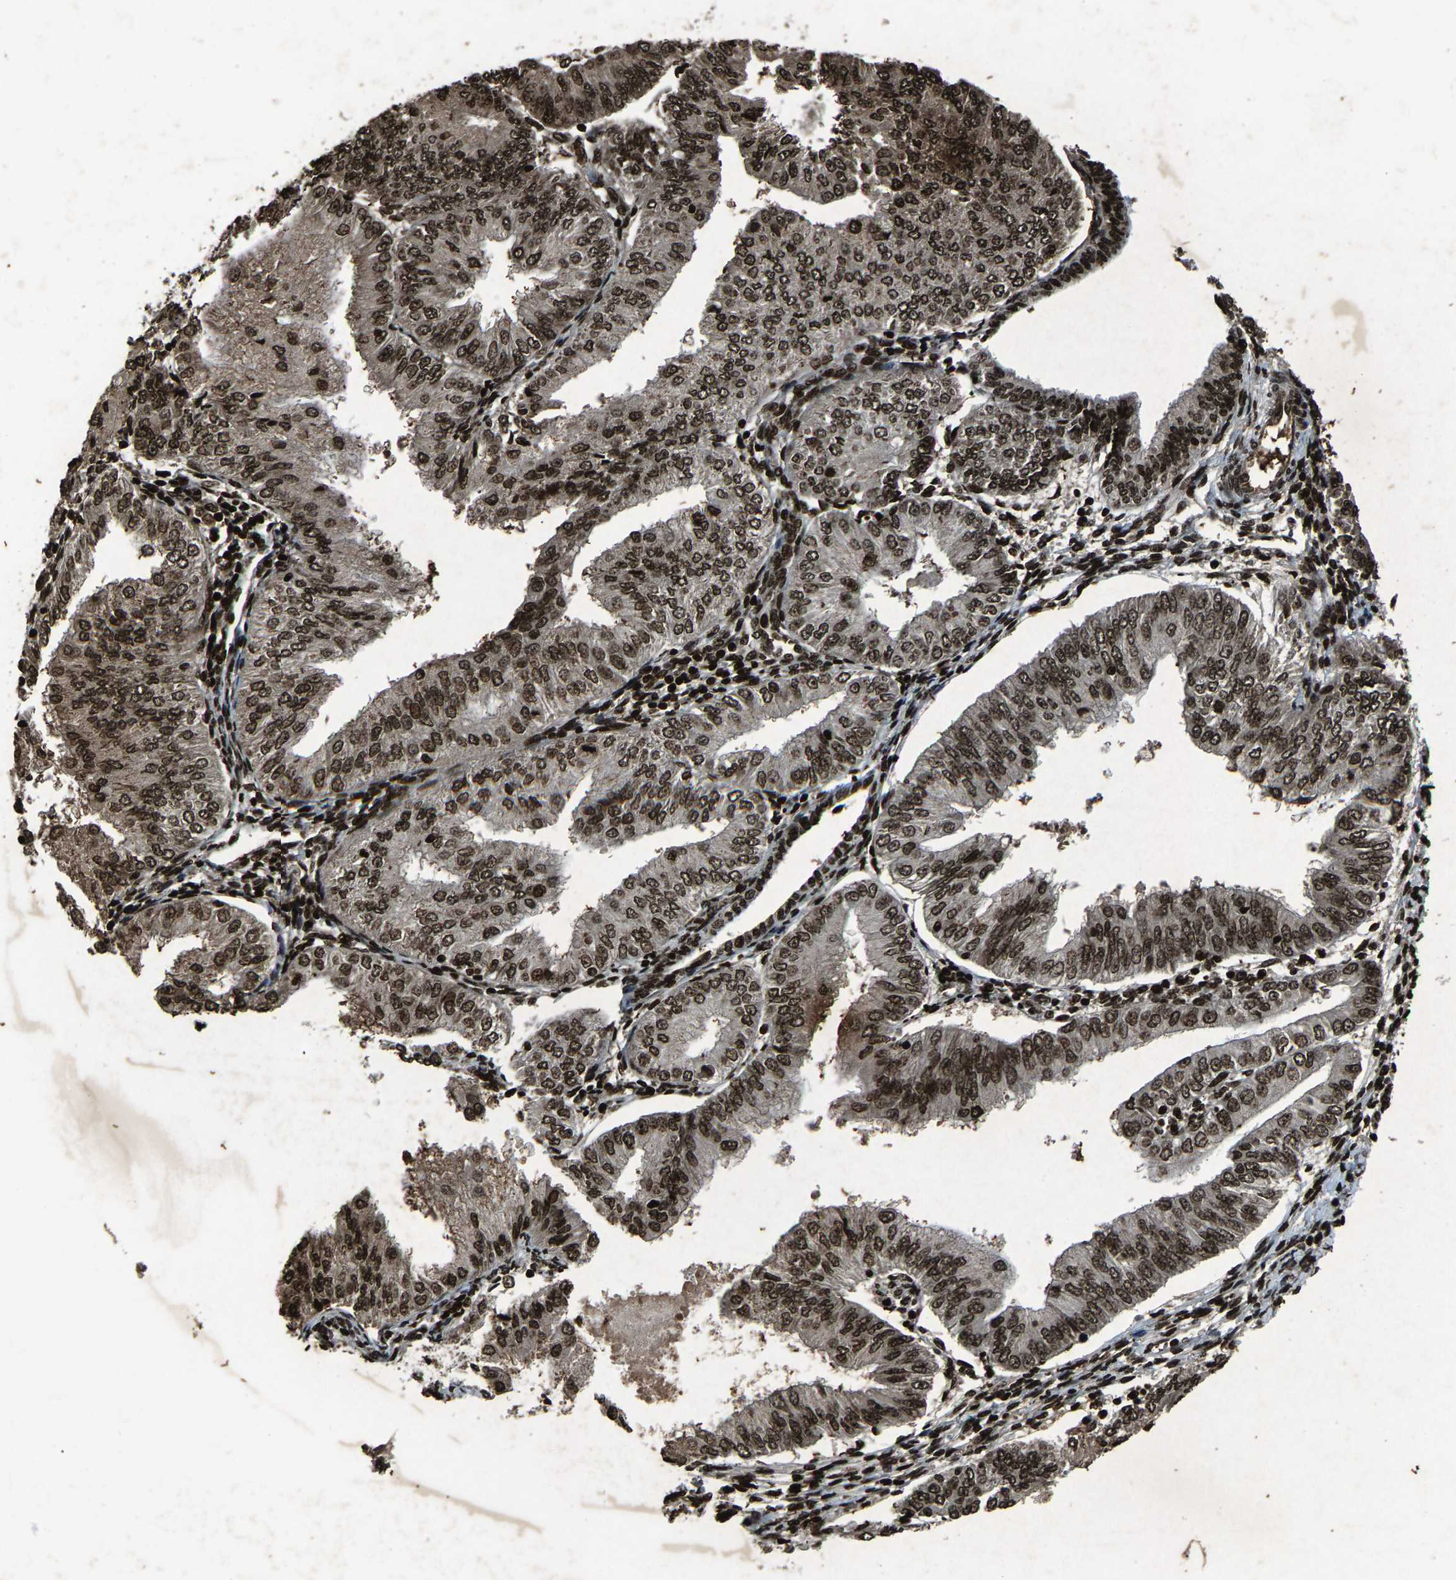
{"staining": {"intensity": "strong", "quantity": ">75%", "location": "nuclear"}, "tissue": "endometrial cancer", "cell_type": "Tumor cells", "image_type": "cancer", "snomed": [{"axis": "morphology", "description": "Adenocarcinoma, NOS"}, {"axis": "topography", "description": "Endometrium"}], "caption": "Protein analysis of endometrial cancer tissue shows strong nuclear staining in about >75% of tumor cells.", "gene": "H4C1", "patient": {"sex": "female", "age": 53}}